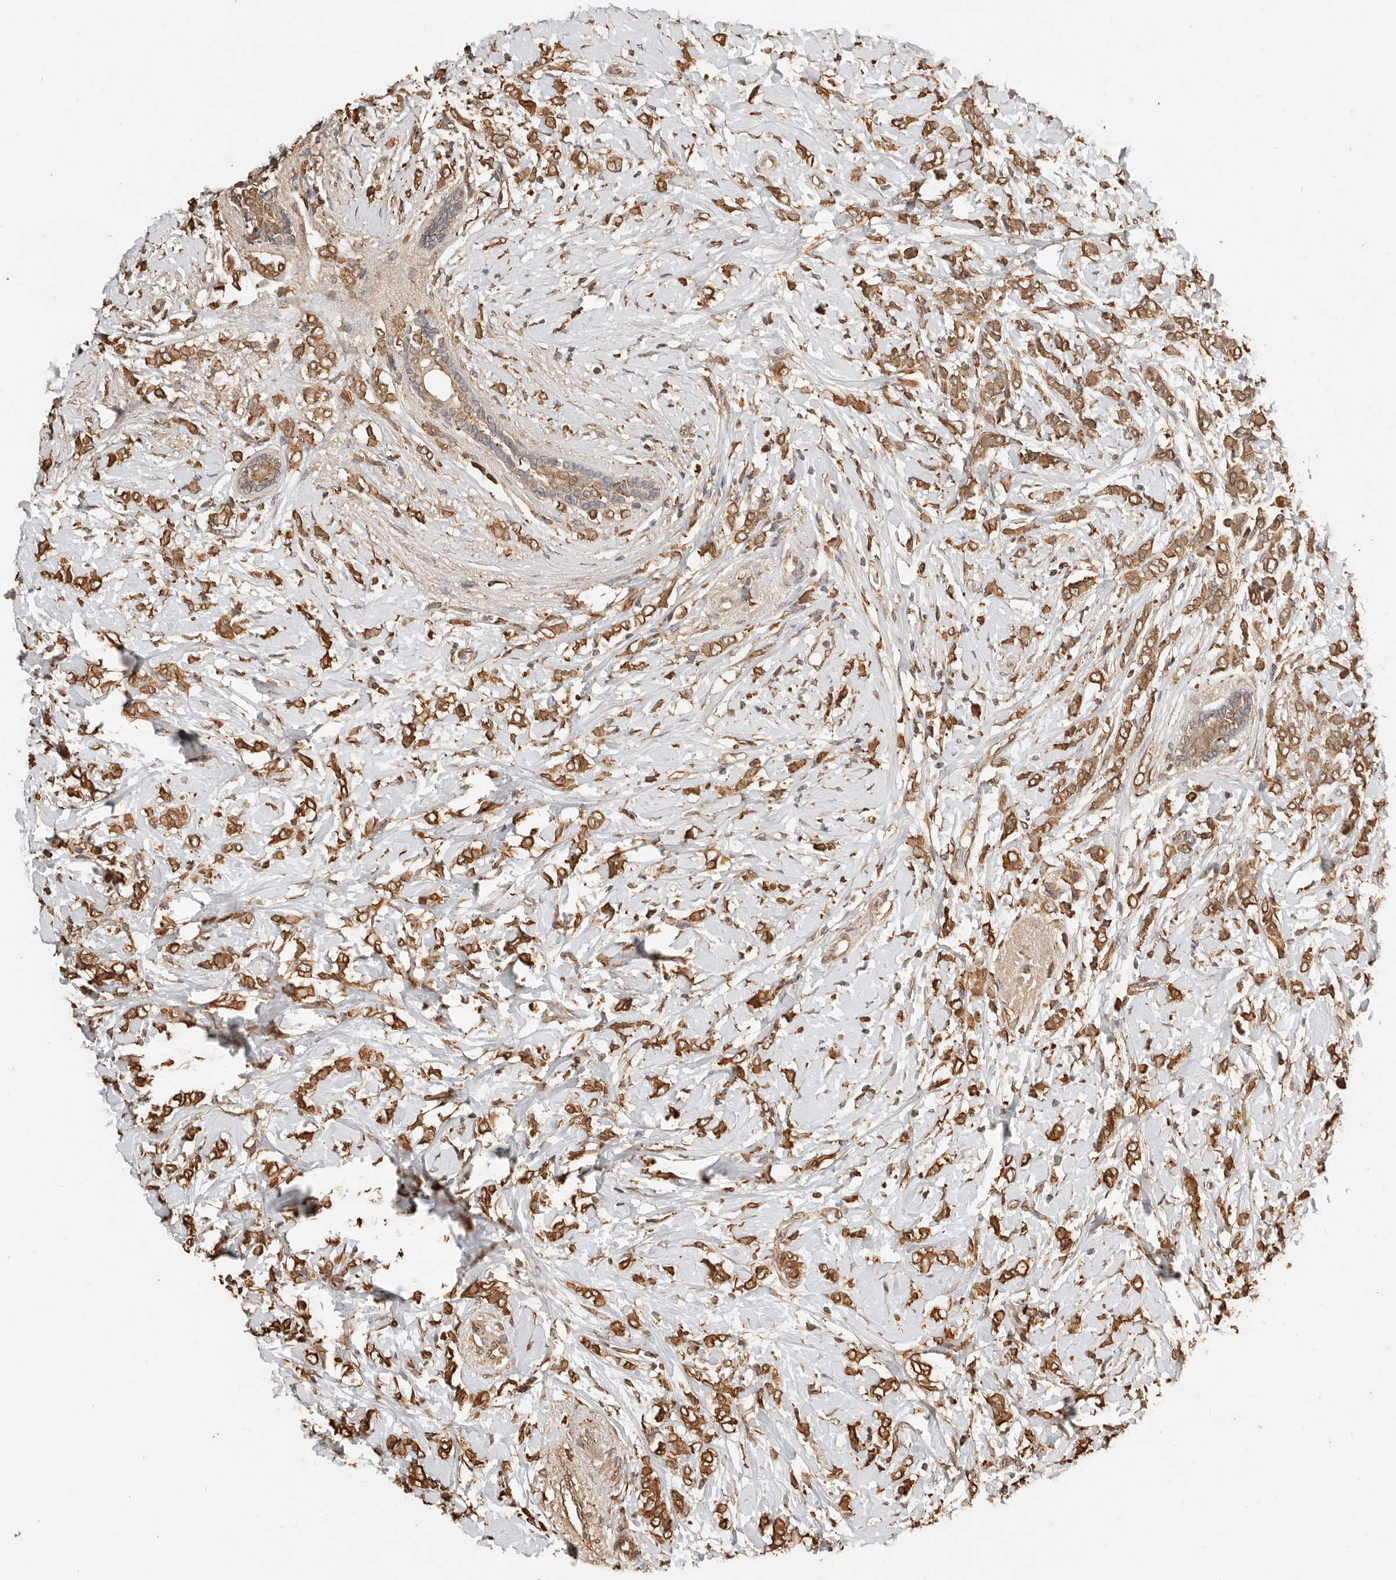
{"staining": {"intensity": "strong", "quantity": ">75%", "location": "cytoplasmic/membranous"}, "tissue": "breast cancer", "cell_type": "Tumor cells", "image_type": "cancer", "snomed": [{"axis": "morphology", "description": "Normal tissue, NOS"}, {"axis": "morphology", "description": "Lobular carcinoma"}, {"axis": "topography", "description": "Breast"}], "caption": "Breast lobular carcinoma stained with DAB immunohistochemistry reveals high levels of strong cytoplasmic/membranous positivity in about >75% of tumor cells. Nuclei are stained in blue.", "gene": "ARHGEF10L", "patient": {"sex": "female", "age": 47}}